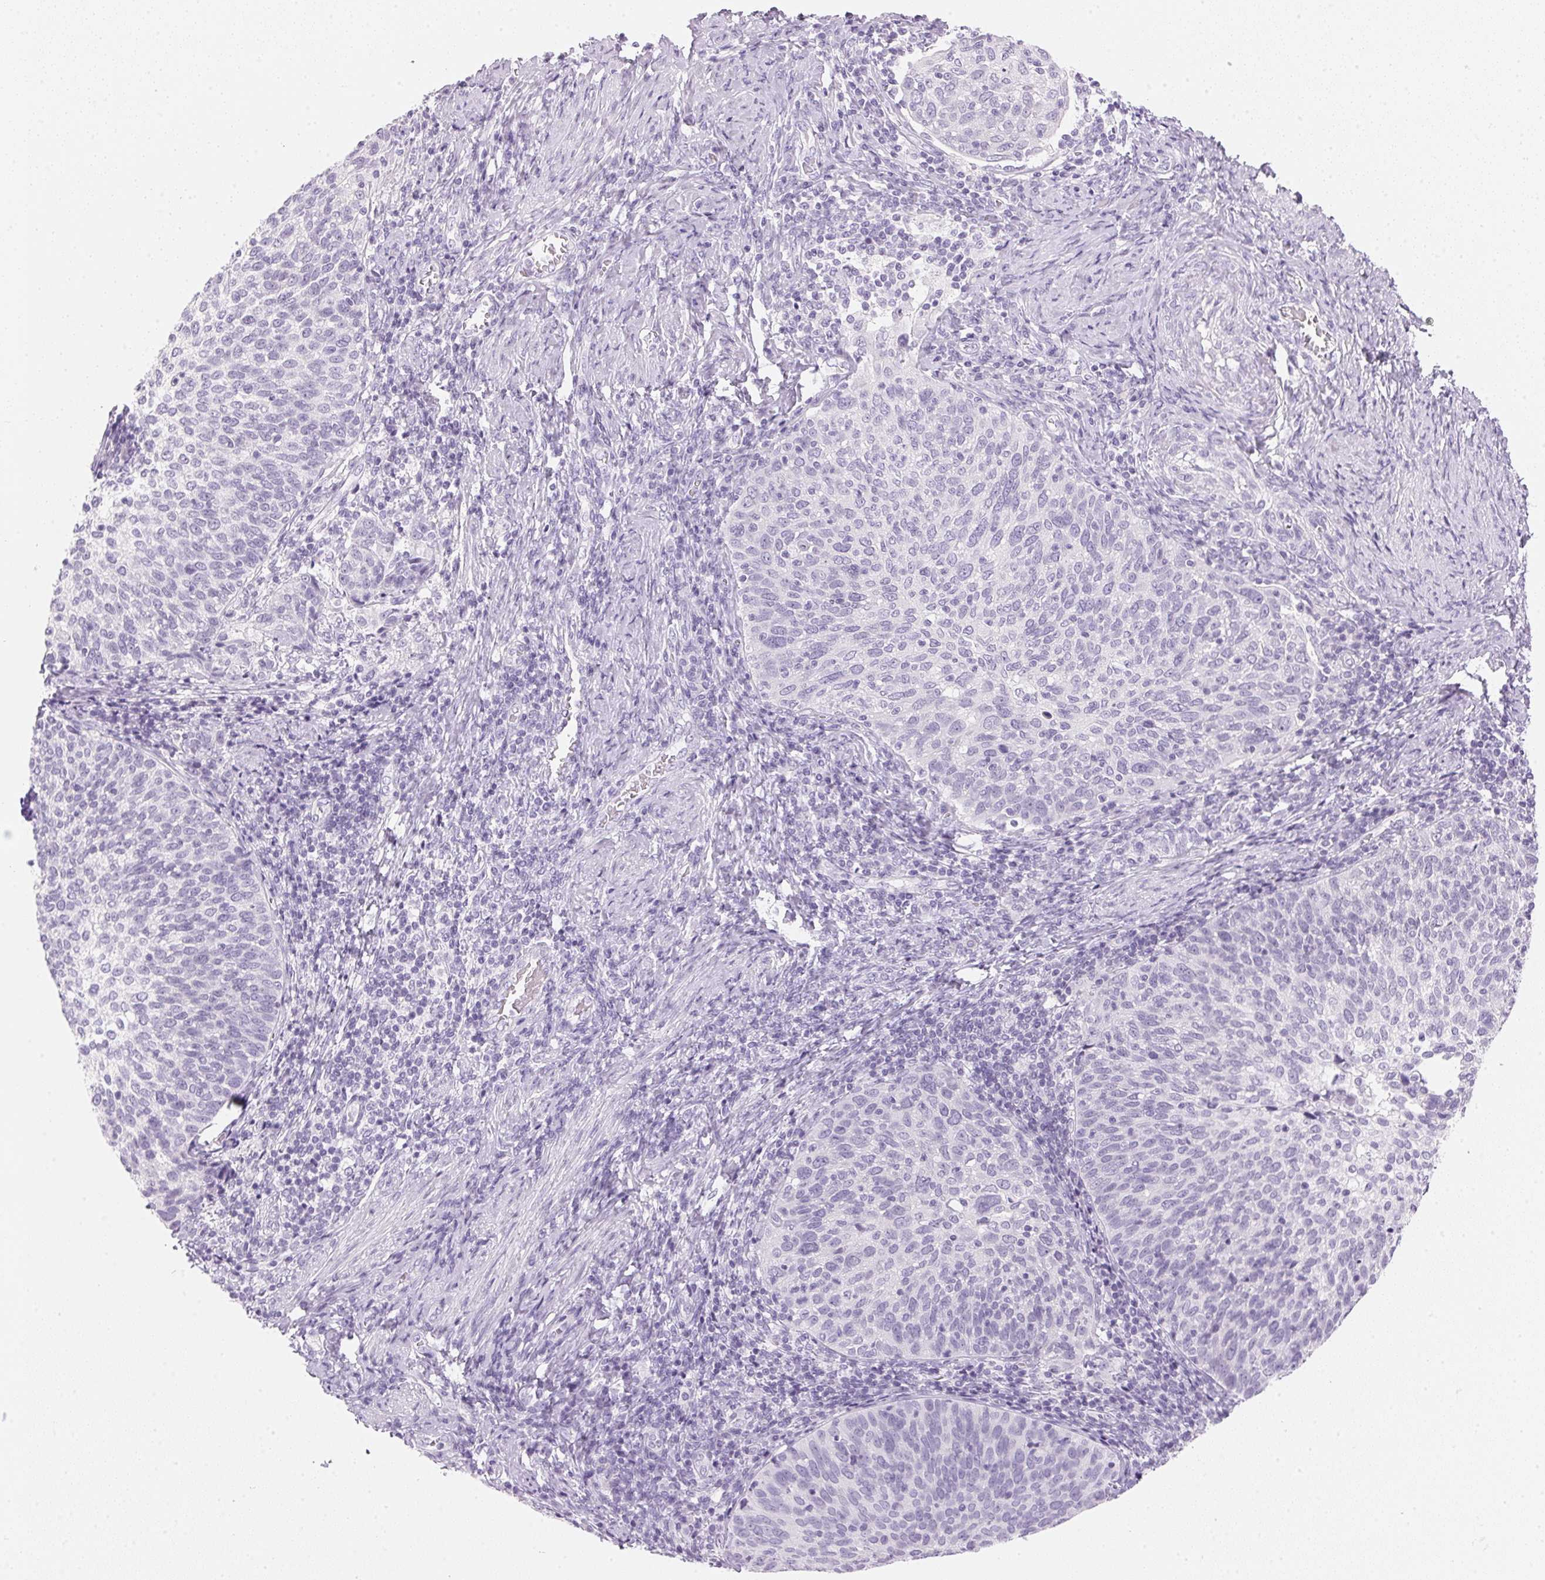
{"staining": {"intensity": "negative", "quantity": "none", "location": "none"}, "tissue": "cervical cancer", "cell_type": "Tumor cells", "image_type": "cancer", "snomed": [{"axis": "morphology", "description": "Squamous cell carcinoma, NOS"}, {"axis": "topography", "description": "Cervix"}], "caption": "Tumor cells are negative for protein expression in human squamous cell carcinoma (cervical). (Brightfield microscopy of DAB immunohistochemistry at high magnification).", "gene": "IGFBP1", "patient": {"sex": "female", "age": 61}}